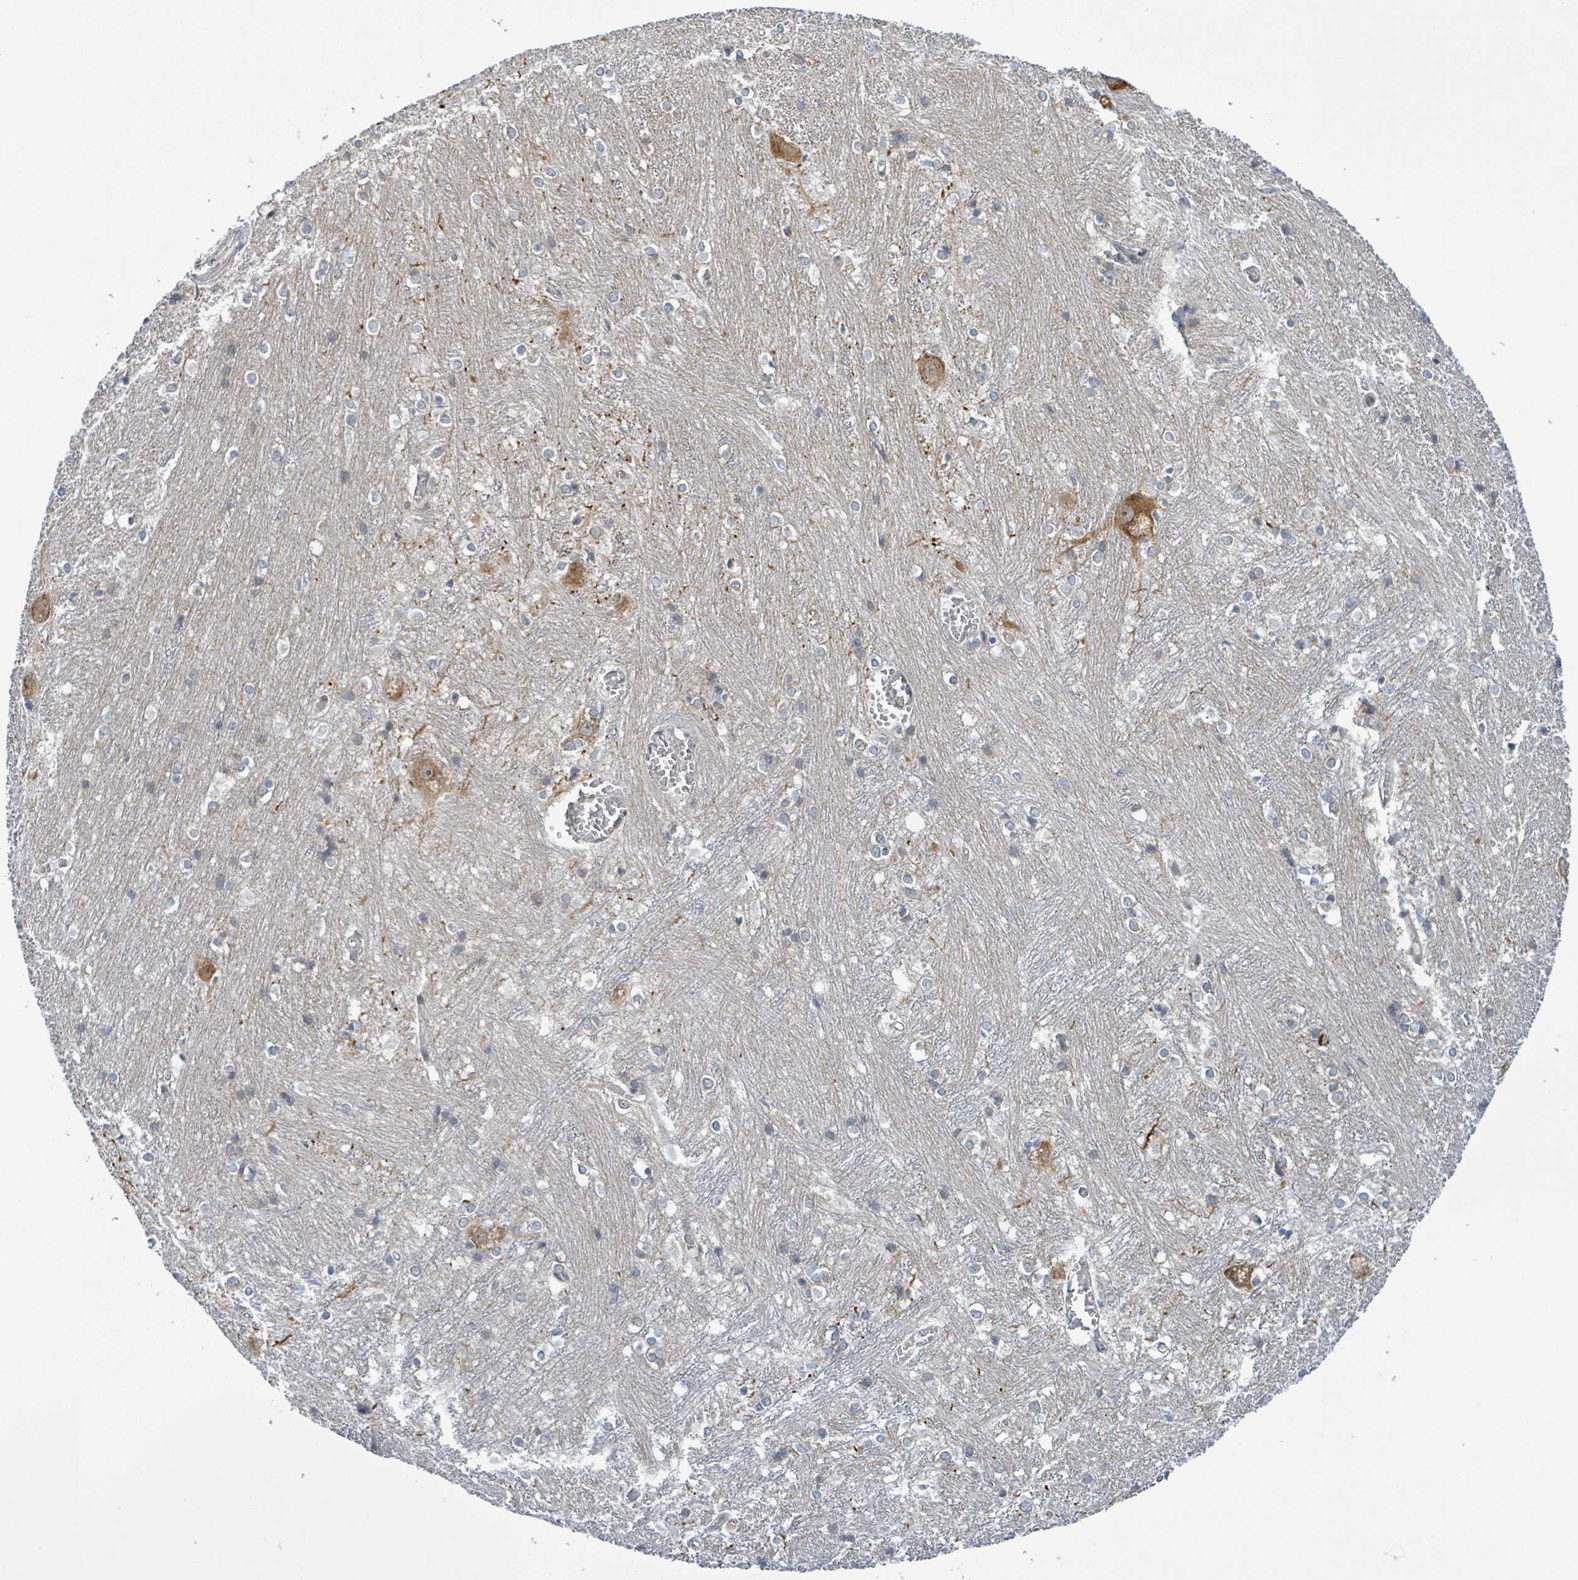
{"staining": {"intensity": "negative", "quantity": "none", "location": "none"}, "tissue": "caudate", "cell_type": "Glial cells", "image_type": "normal", "snomed": [{"axis": "morphology", "description": "Normal tissue, NOS"}, {"axis": "topography", "description": "Lateral ventricle wall"}], "caption": "This micrograph is of normal caudate stained with immunohistochemistry (IHC) to label a protein in brown with the nuclei are counter-stained blue. There is no staining in glial cells.", "gene": "RPL32", "patient": {"sex": "male", "age": 37}}